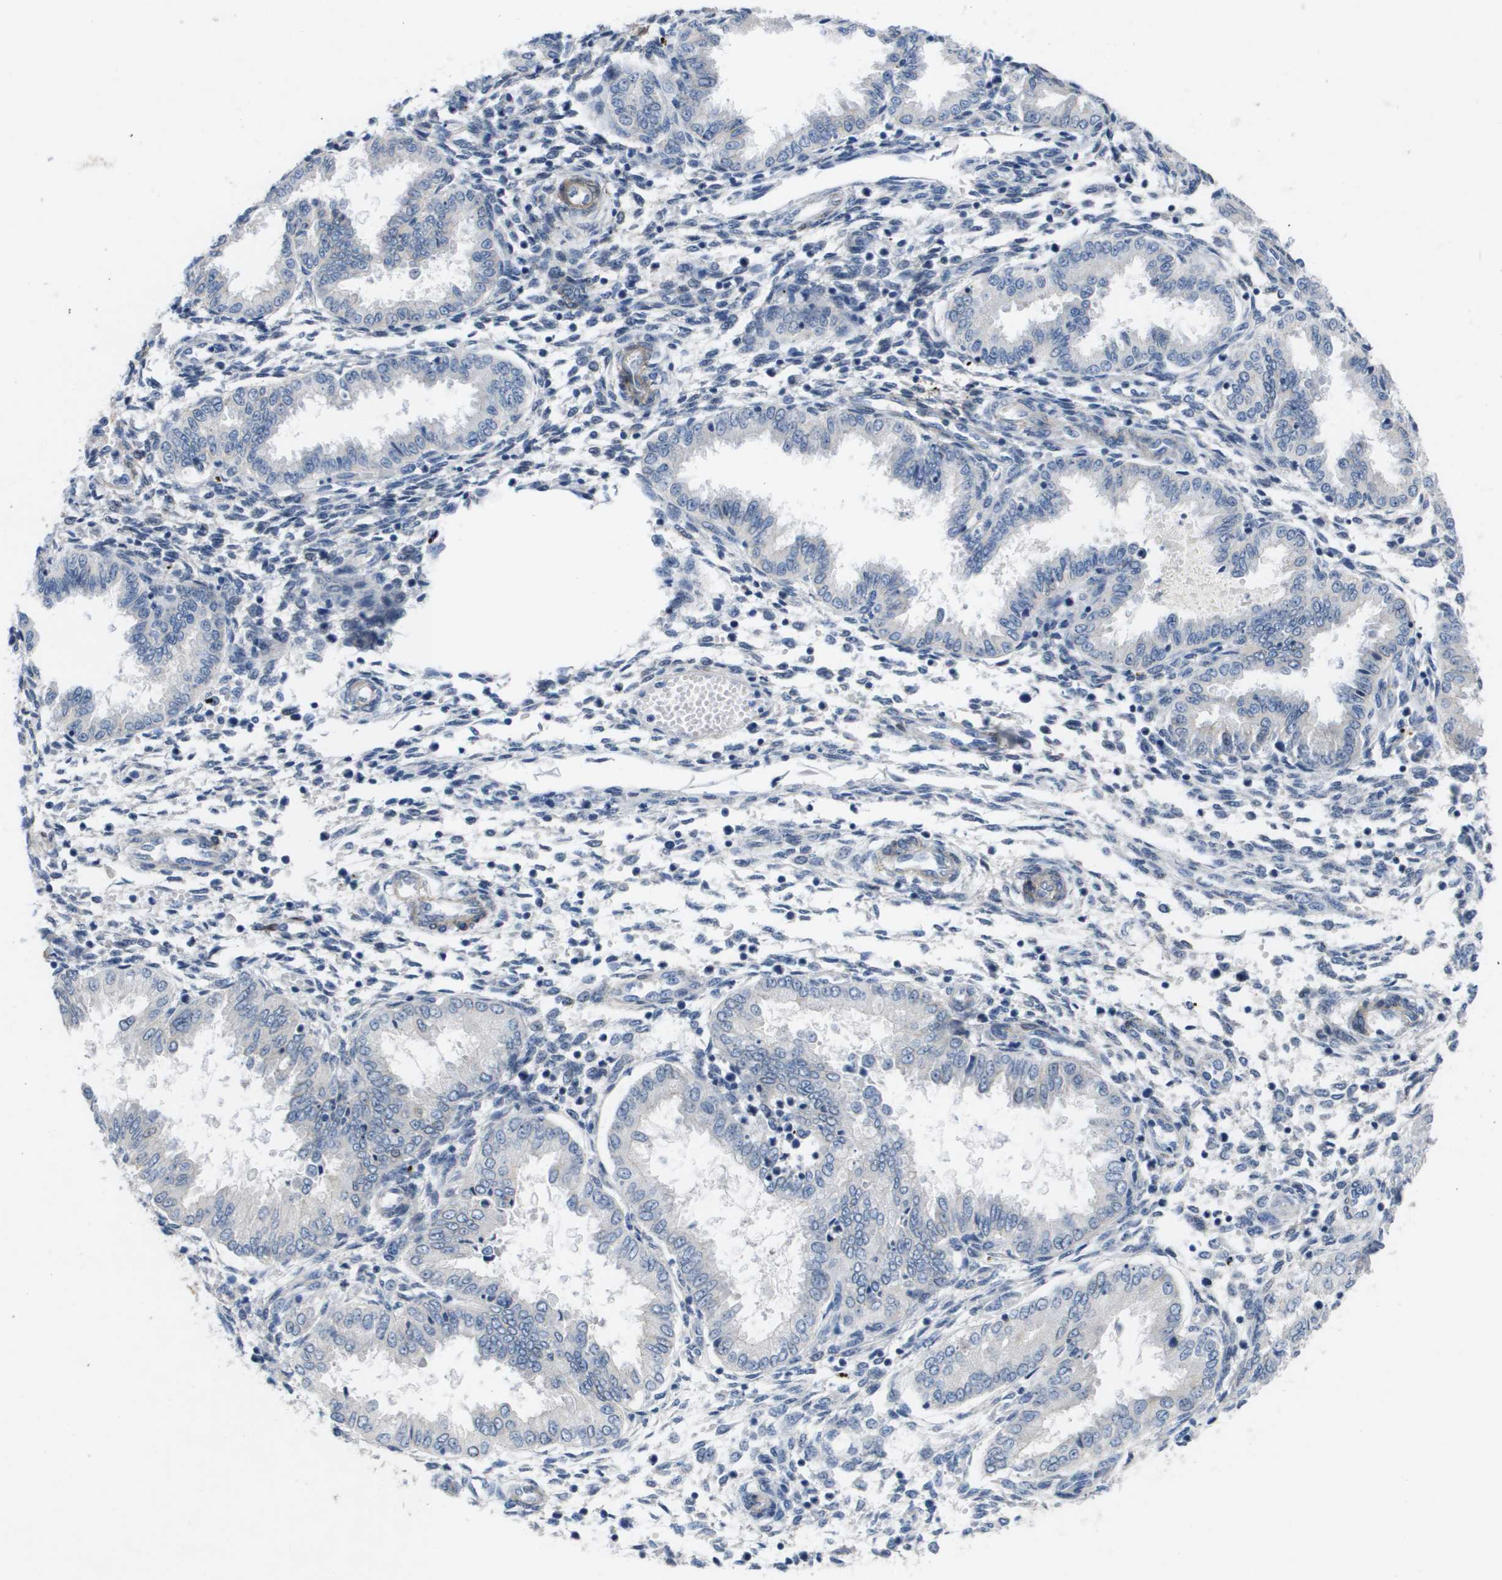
{"staining": {"intensity": "negative", "quantity": "none", "location": "none"}, "tissue": "endometrium", "cell_type": "Cells in endometrial stroma", "image_type": "normal", "snomed": [{"axis": "morphology", "description": "Normal tissue, NOS"}, {"axis": "topography", "description": "Endometrium"}], "caption": "DAB (3,3'-diaminobenzidine) immunohistochemical staining of normal human endometrium reveals no significant positivity in cells in endometrial stroma. (DAB immunohistochemistry visualized using brightfield microscopy, high magnification).", "gene": "LPP", "patient": {"sex": "female", "age": 33}}